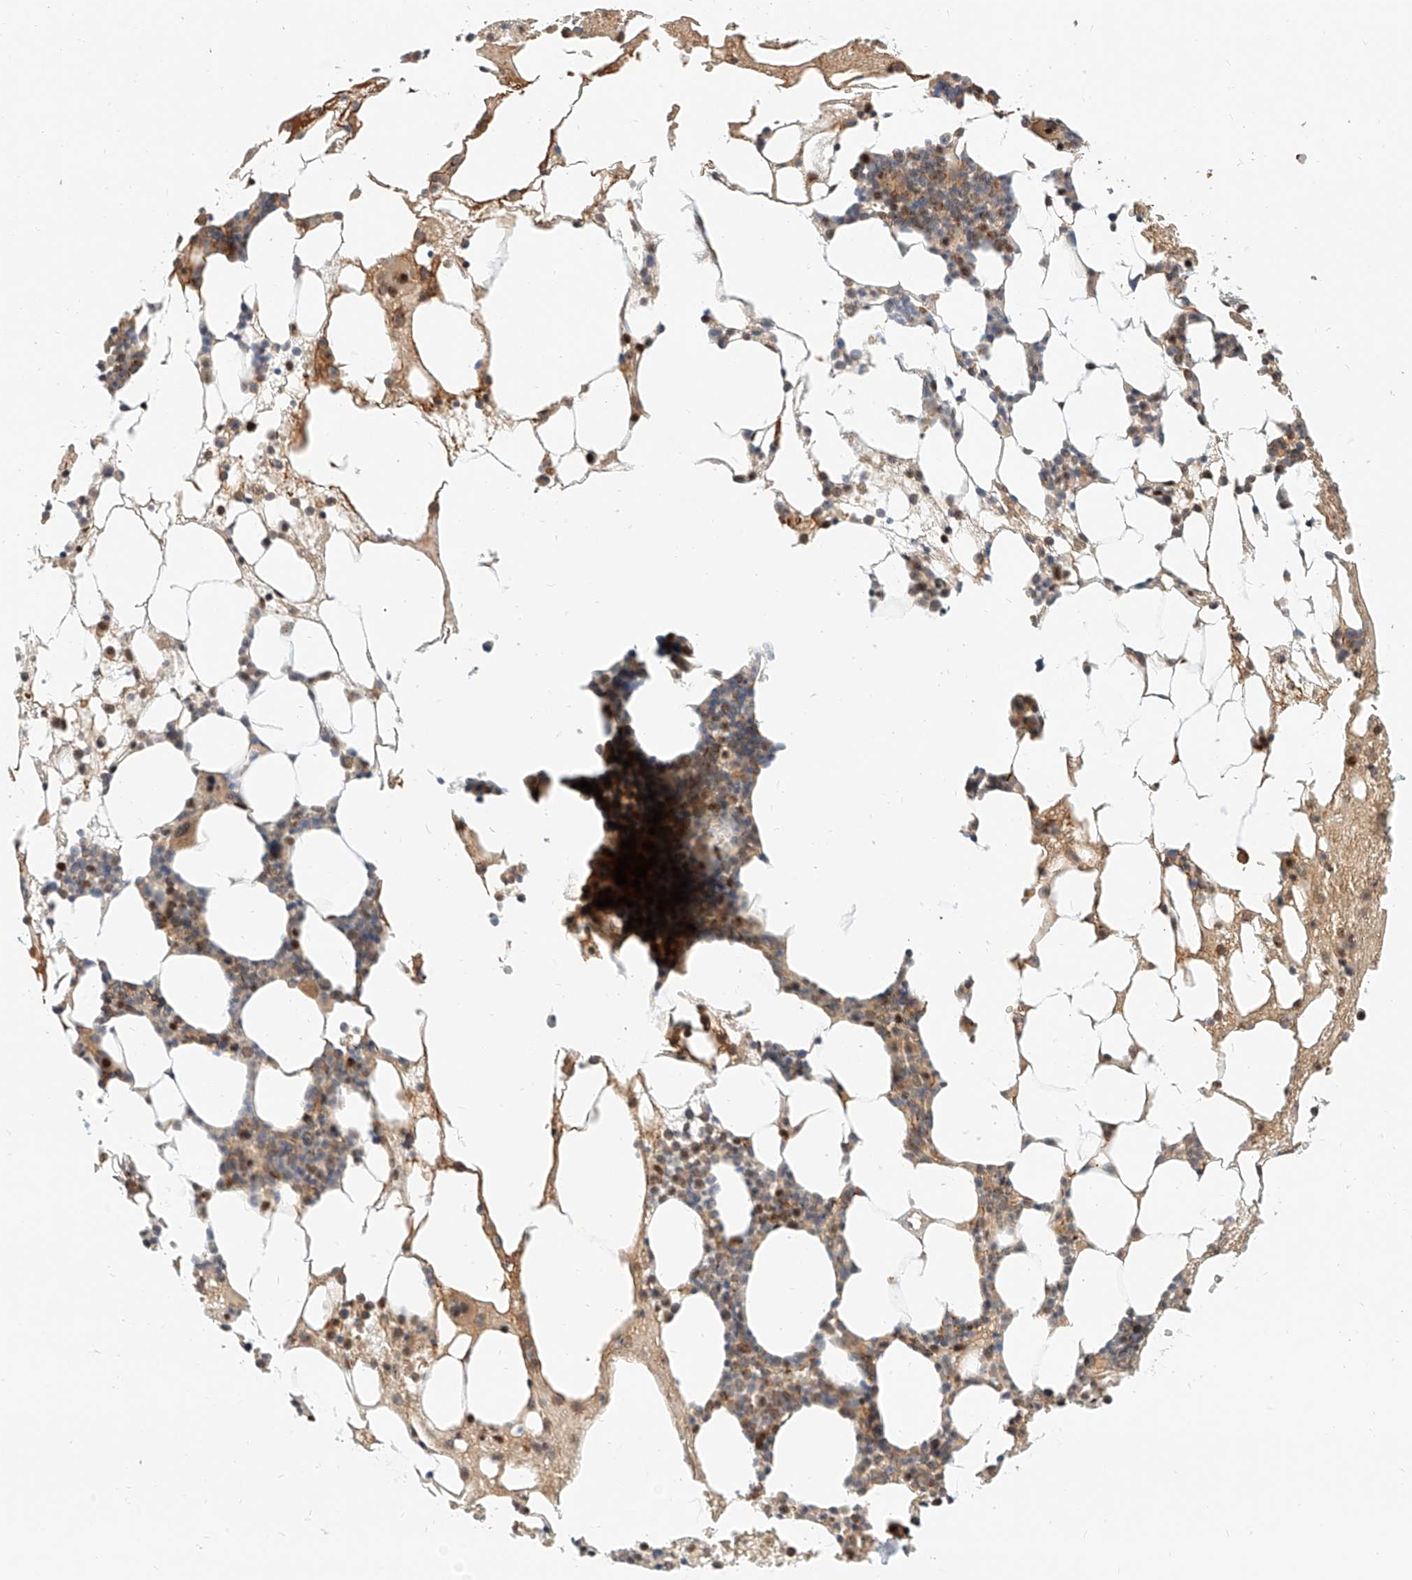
{"staining": {"intensity": "strong", "quantity": "25%-75%", "location": "nuclear"}, "tissue": "bone marrow", "cell_type": "Hematopoietic cells", "image_type": "normal", "snomed": [{"axis": "morphology", "description": "Normal tissue, NOS"}, {"axis": "morphology", "description": "Inflammation, NOS"}, {"axis": "topography", "description": "Bone marrow"}], "caption": "The histopathology image reveals staining of normal bone marrow, revealing strong nuclear protein expression (brown color) within hematopoietic cells.", "gene": "CBX8", "patient": {"sex": "female", "age": 78}}